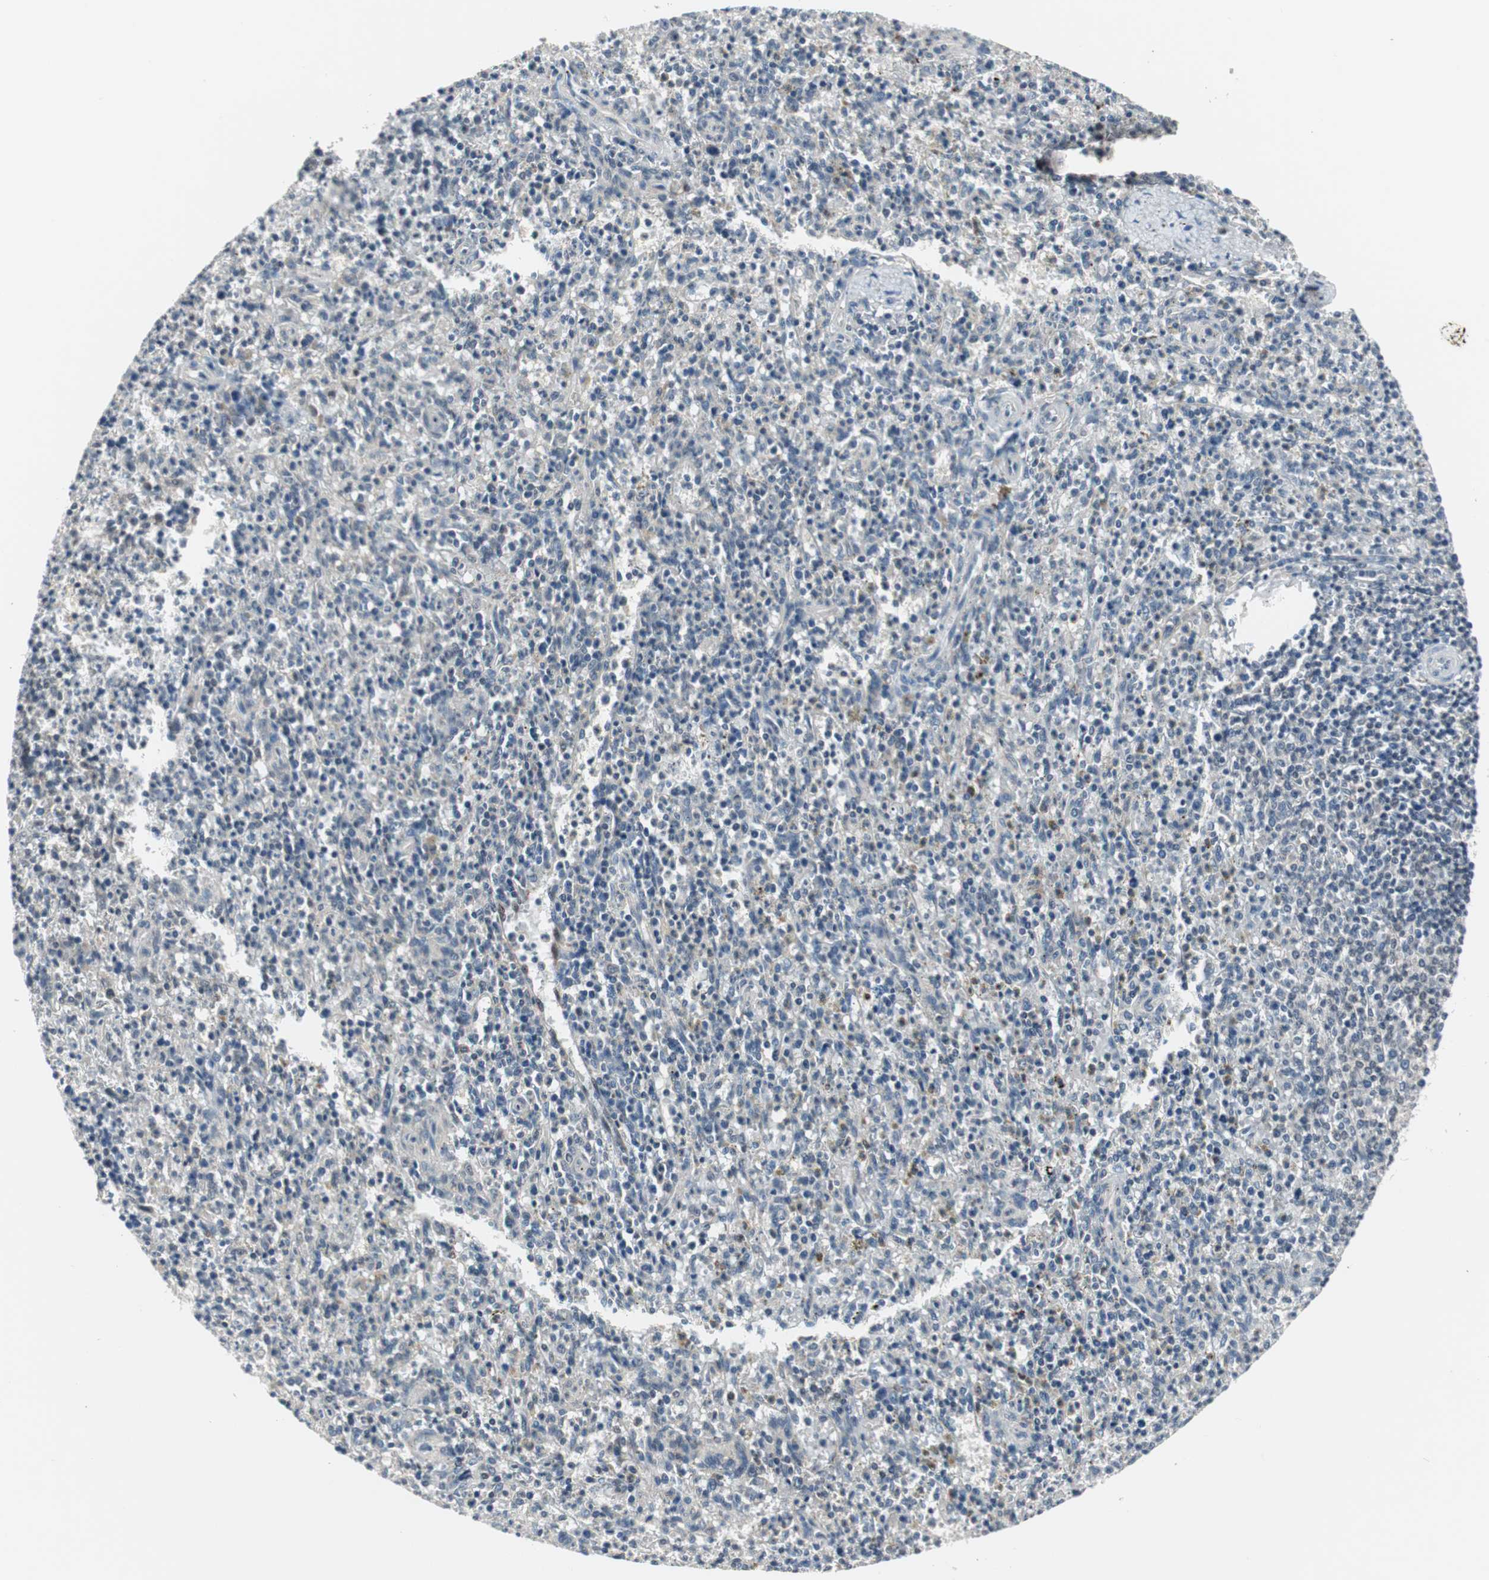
{"staining": {"intensity": "negative", "quantity": "none", "location": "none"}, "tissue": "spleen", "cell_type": "Cells in red pulp", "image_type": "normal", "snomed": [{"axis": "morphology", "description": "Normal tissue, NOS"}, {"axis": "topography", "description": "Spleen"}], "caption": "An image of spleen stained for a protein shows no brown staining in cells in red pulp. Brightfield microscopy of IHC stained with DAB (brown) and hematoxylin (blue), captured at high magnification.", "gene": "SMAD1", "patient": {"sex": "male", "age": 72}}